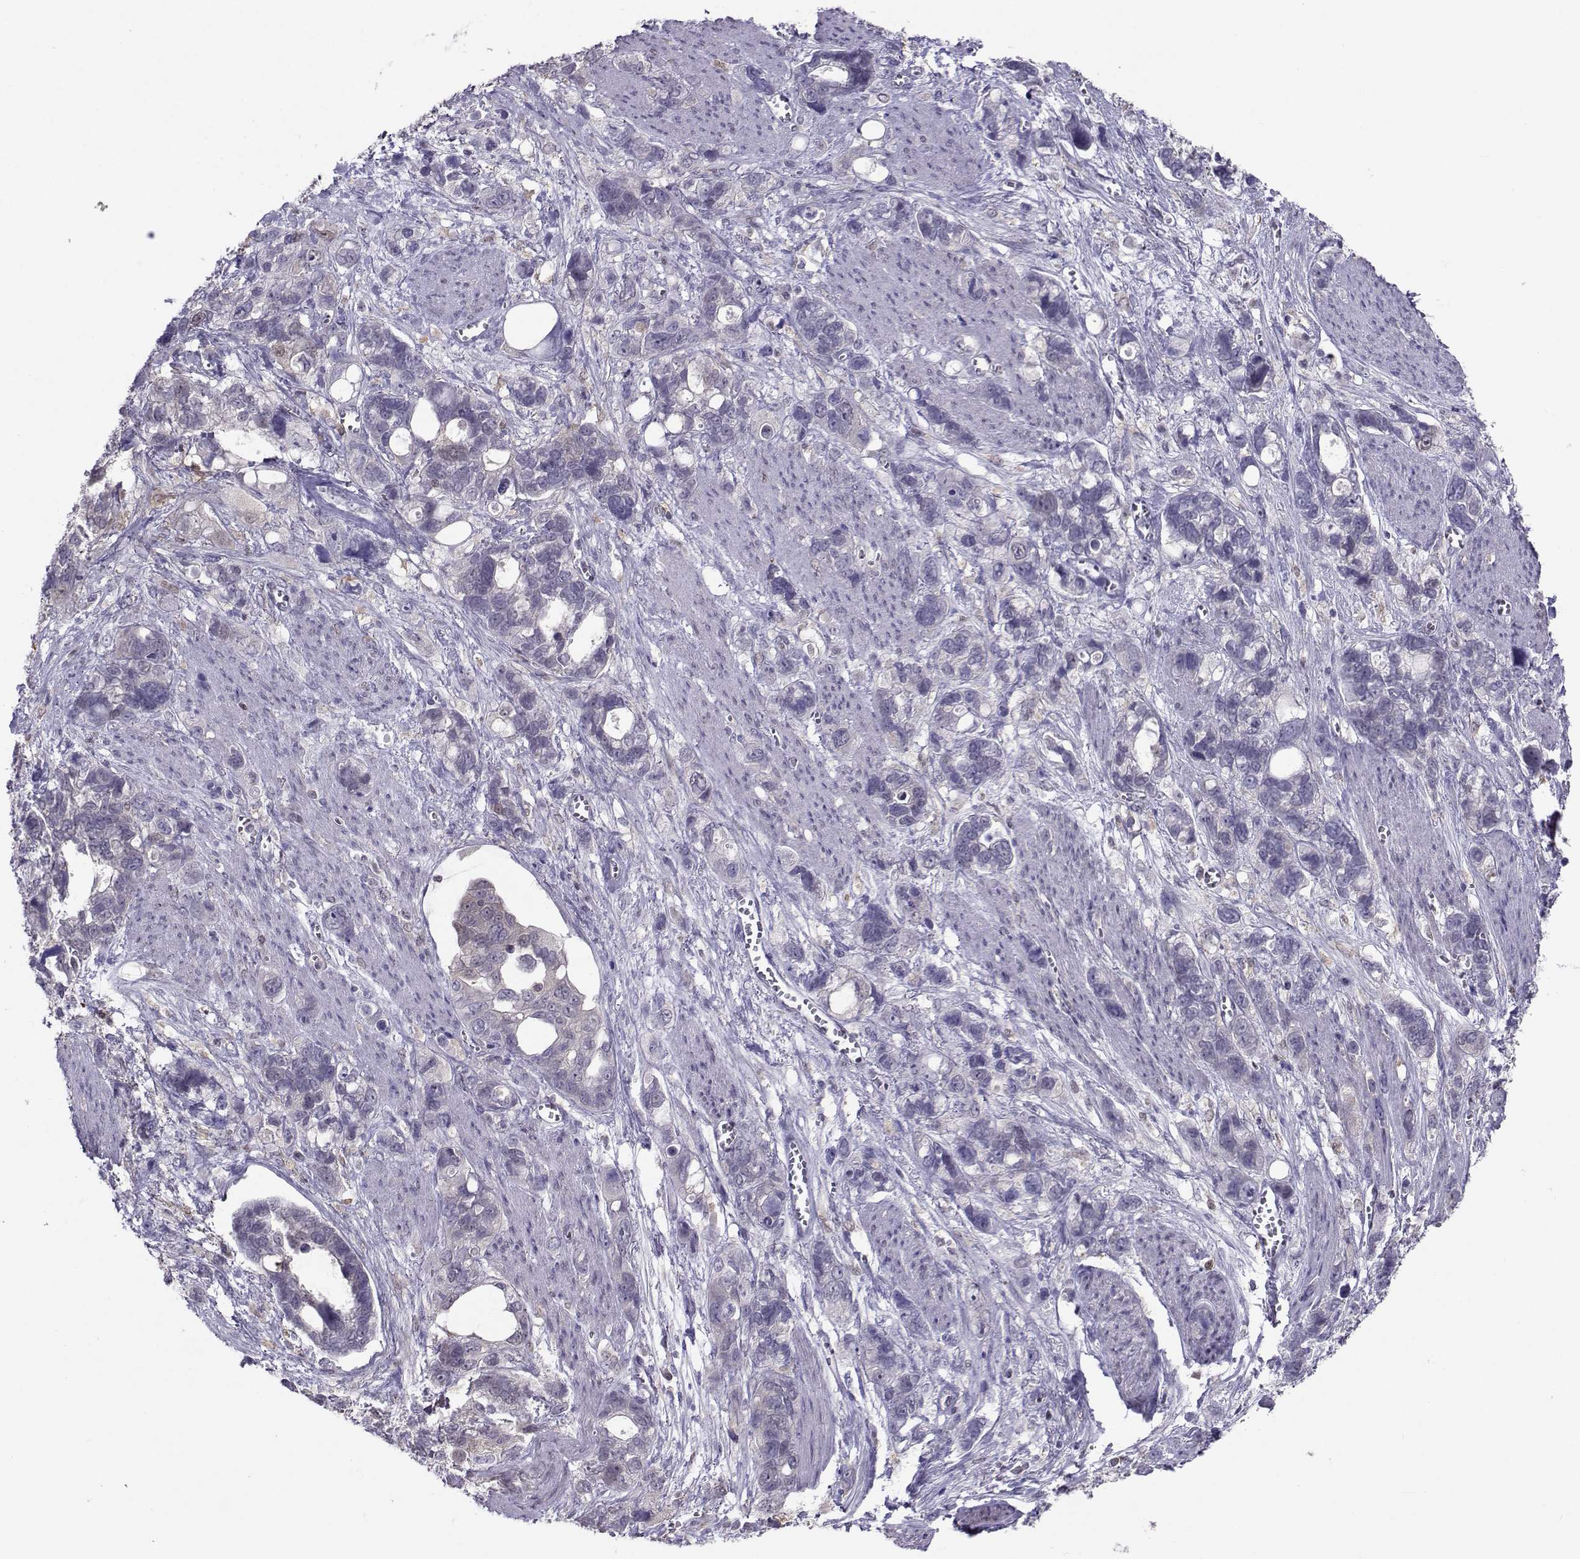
{"staining": {"intensity": "negative", "quantity": "none", "location": "none"}, "tissue": "stomach cancer", "cell_type": "Tumor cells", "image_type": "cancer", "snomed": [{"axis": "morphology", "description": "Adenocarcinoma, NOS"}, {"axis": "topography", "description": "Stomach, upper"}], "caption": "A high-resolution micrograph shows immunohistochemistry (IHC) staining of stomach cancer (adenocarcinoma), which shows no significant positivity in tumor cells.", "gene": "PGK1", "patient": {"sex": "female", "age": 81}}